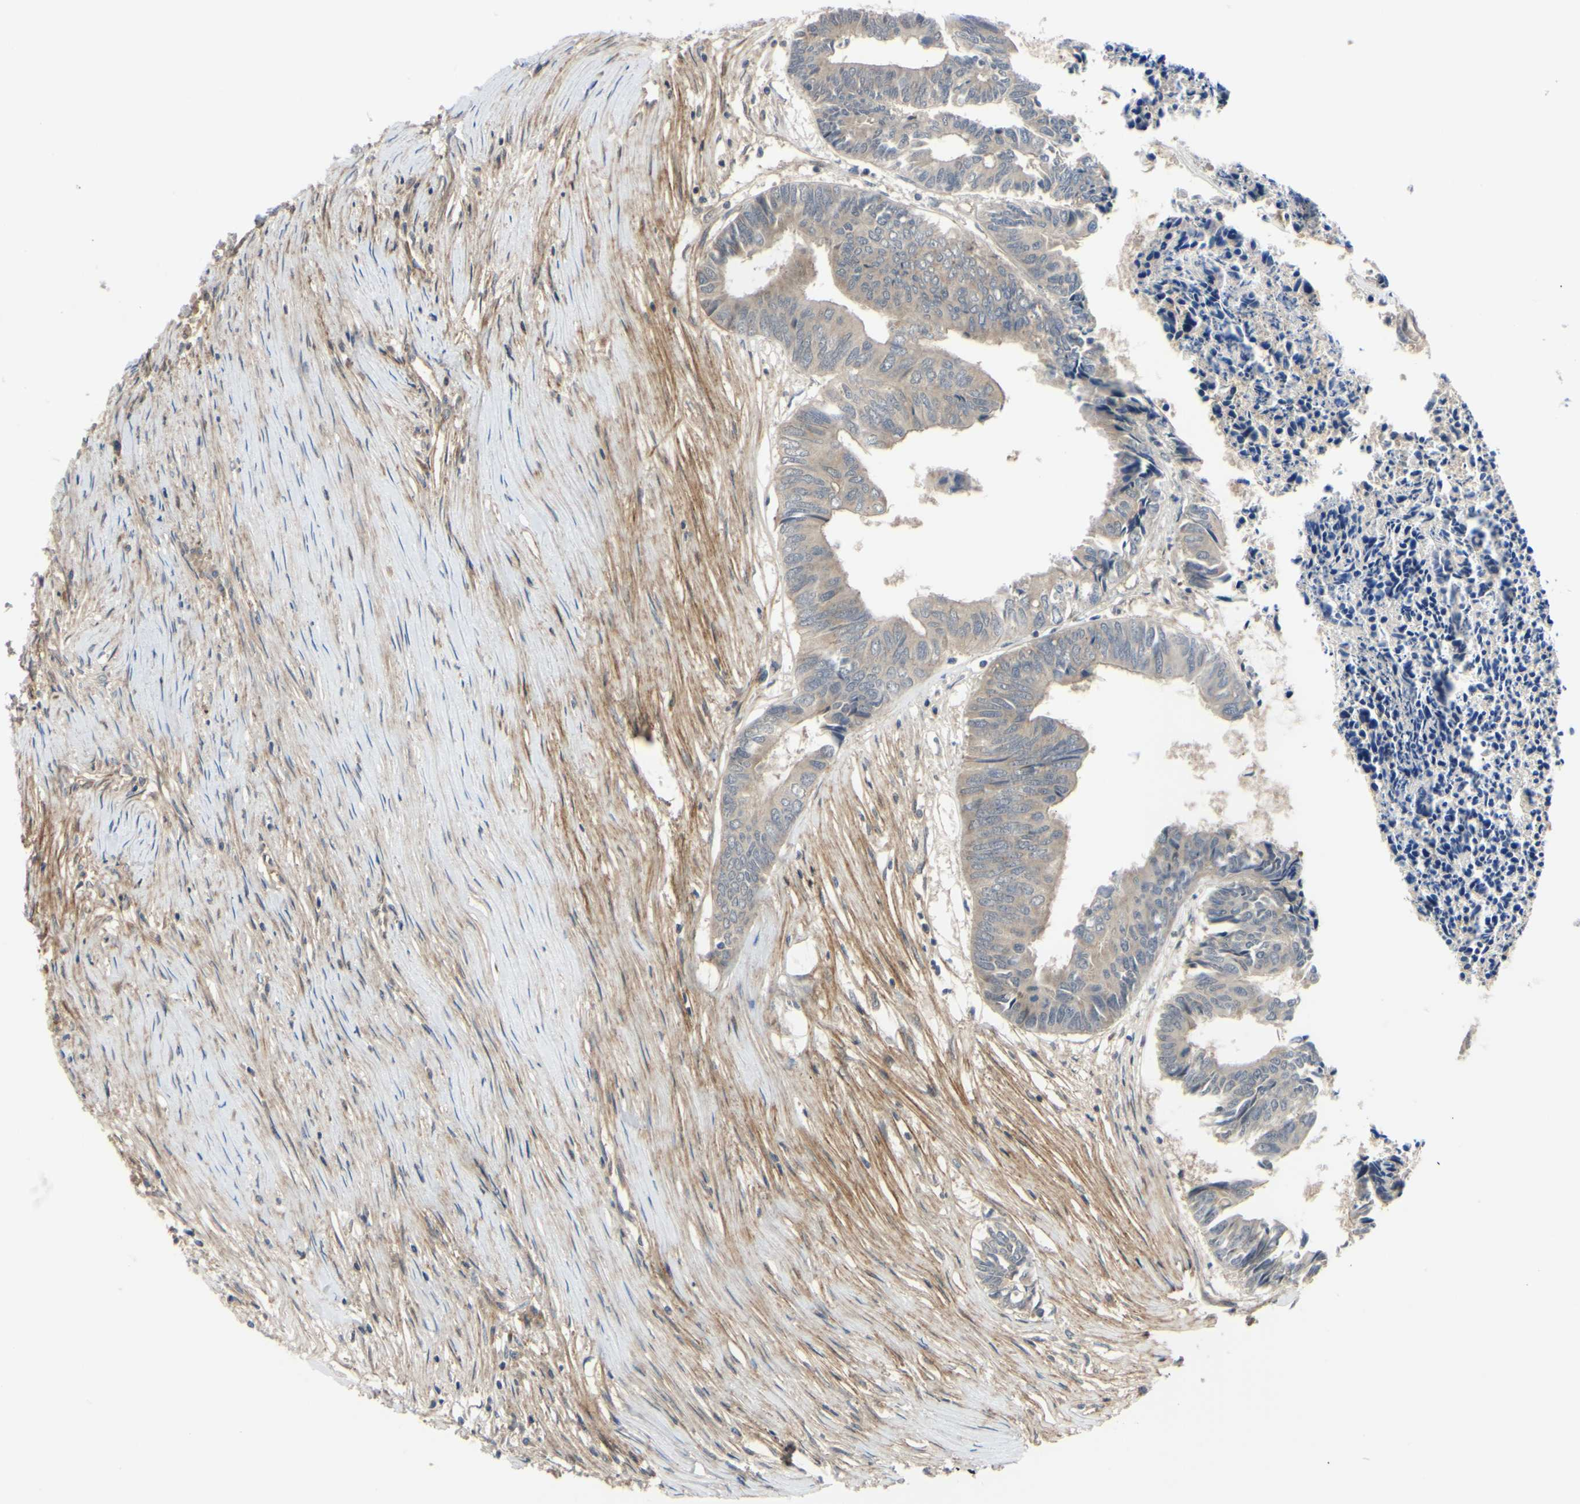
{"staining": {"intensity": "weak", "quantity": ">75%", "location": "cytoplasmic/membranous"}, "tissue": "colorectal cancer", "cell_type": "Tumor cells", "image_type": "cancer", "snomed": [{"axis": "morphology", "description": "Adenocarcinoma, NOS"}, {"axis": "topography", "description": "Rectum"}], "caption": "Adenocarcinoma (colorectal) tissue displays weak cytoplasmic/membranous staining in about >75% of tumor cells, visualized by immunohistochemistry.", "gene": "COMMD9", "patient": {"sex": "male", "age": 63}}